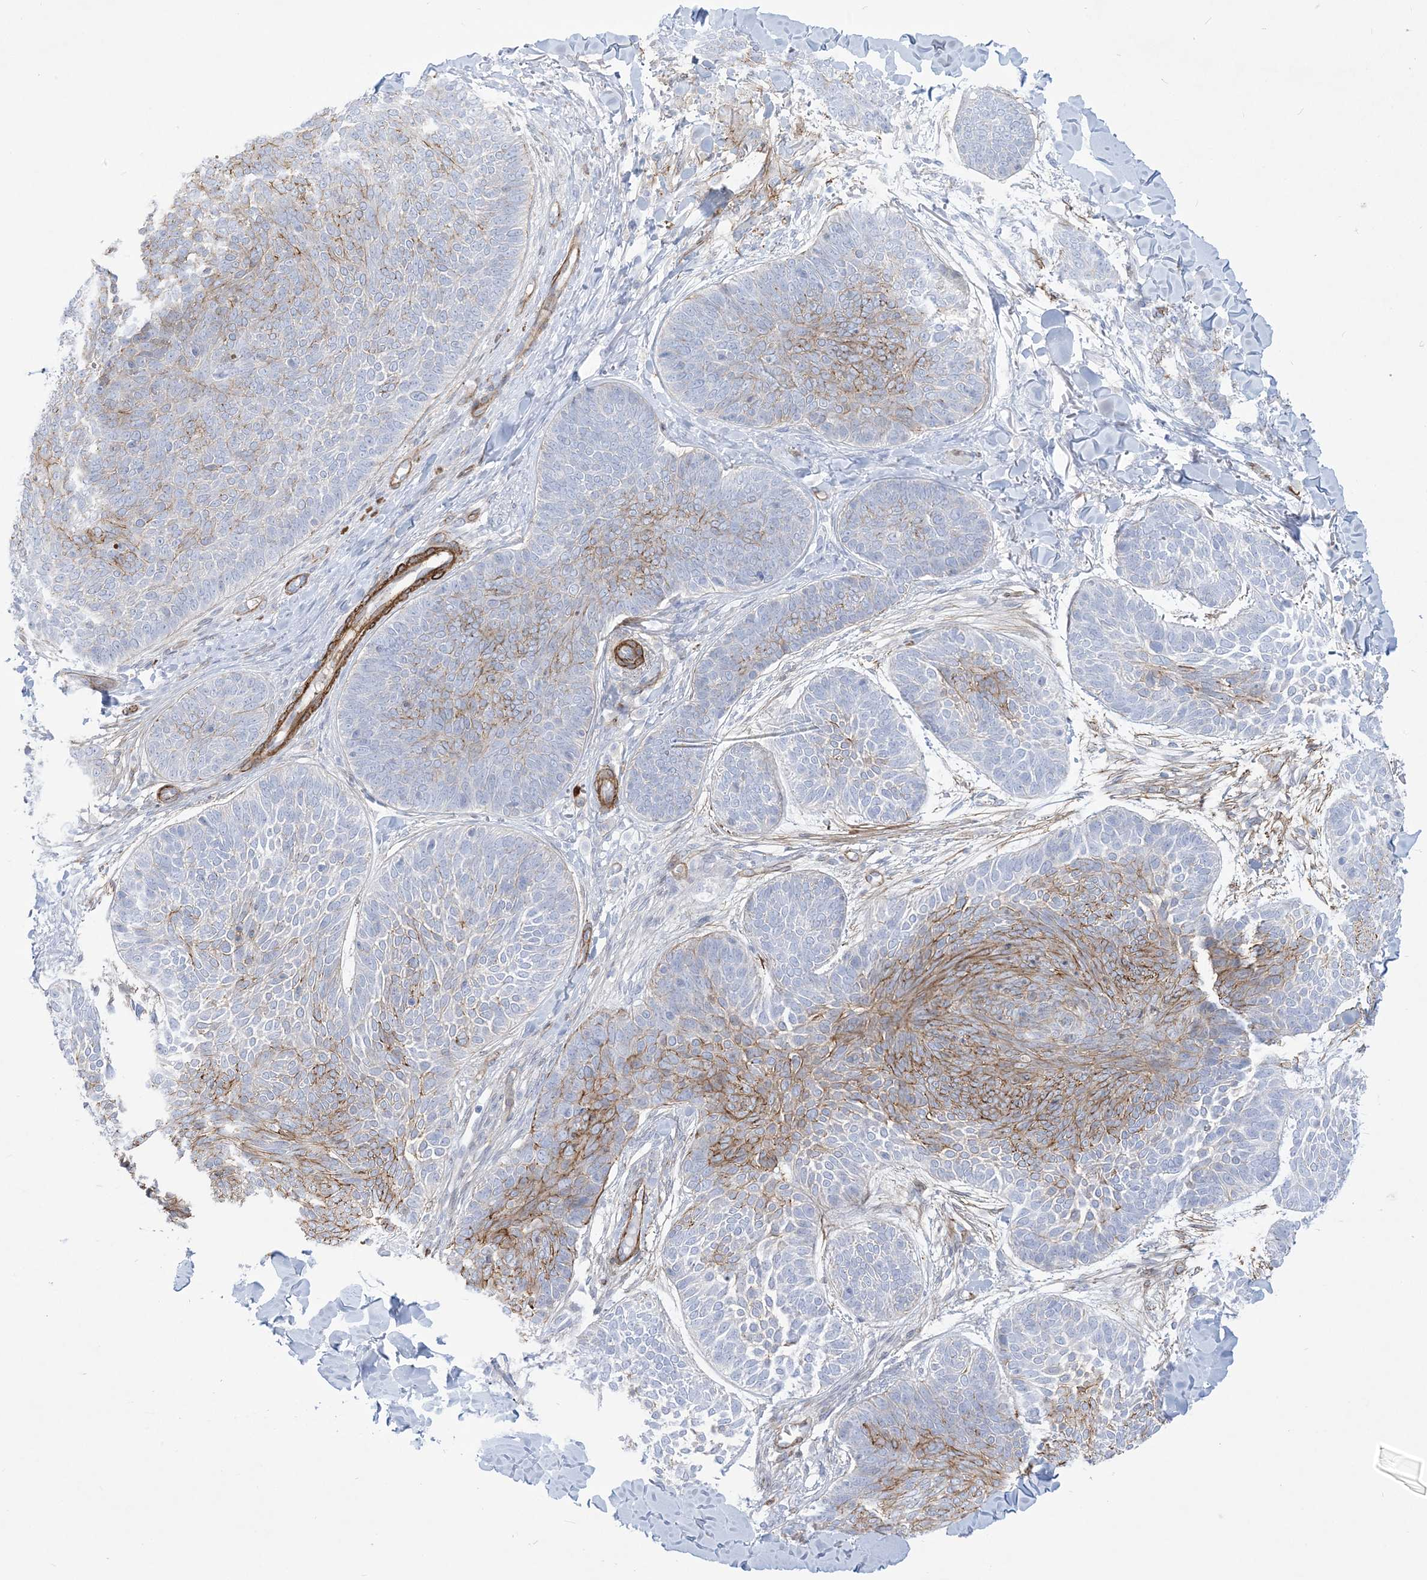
{"staining": {"intensity": "moderate", "quantity": "<25%", "location": "cytoplasmic/membranous"}, "tissue": "skin cancer", "cell_type": "Tumor cells", "image_type": "cancer", "snomed": [{"axis": "morphology", "description": "Basal cell carcinoma"}, {"axis": "topography", "description": "Skin"}], "caption": "Brown immunohistochemical staining in human basal cell carcinoma (skin) shows moderate cytoplasmic/membranous positivity in approximately <25% of tumor cells.", "gene": "B3GNT7", "patient": {"sex": "male", "age": 85}}